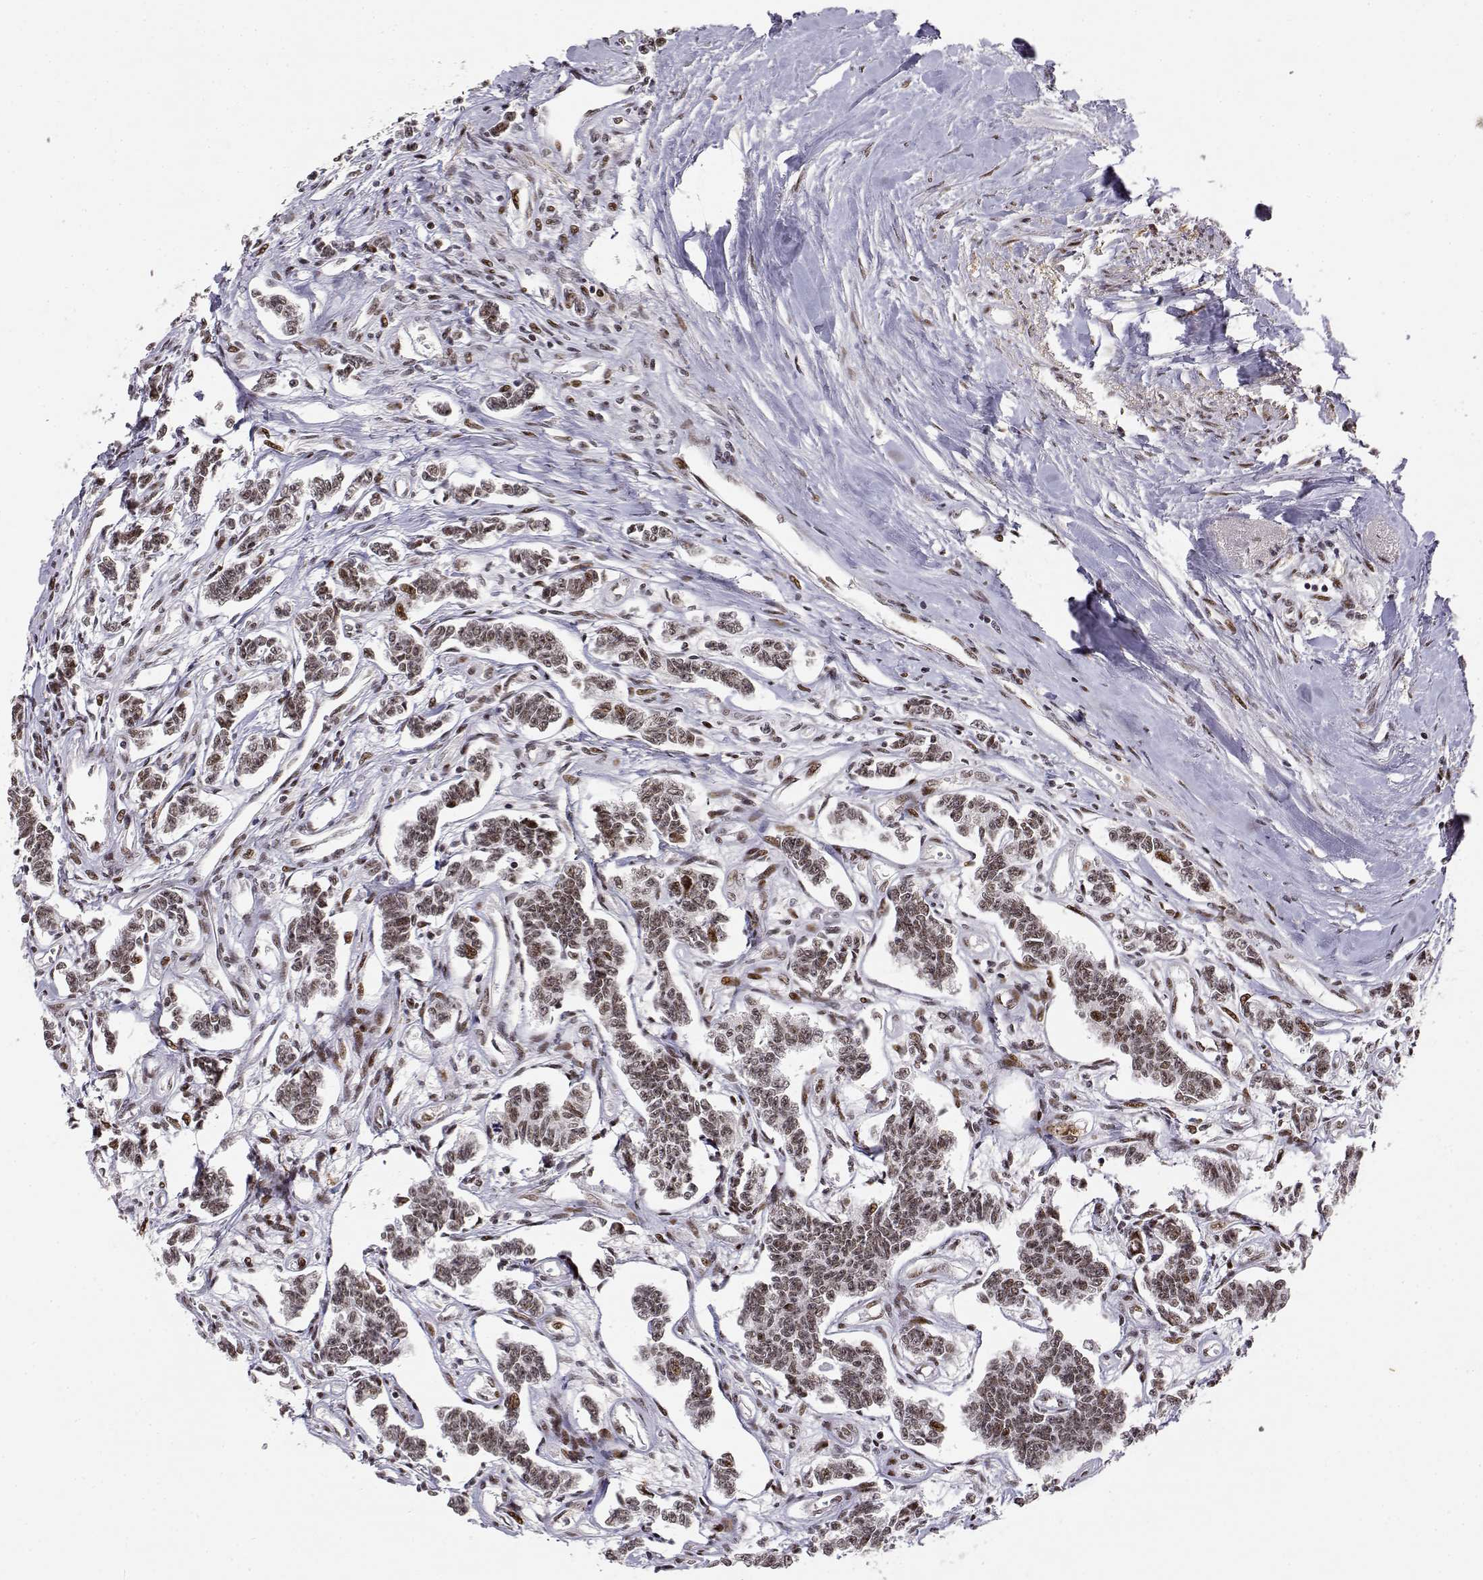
{"staining": {"intensity": "weak", "quantity": ">75%", "location": "nuclear"}, "tissue": "carcinoid", "cell_type": "Tumor cells", "image_type": "cancer", "snomed": [{"axis": "morphology", "description": "Carcinoid, malignant, NOS"}, {"axis": "topography", "description": "Kidney"}], "caption": "Protein expression analysis of carcinoid displays weak nuclear staining in approximately >75% of tumor cells. (DAB IHC, brown staining for protein, blue staining for nuclei).", "gene": "RSF1", "patient": {"sex": "female", "age": 41}}